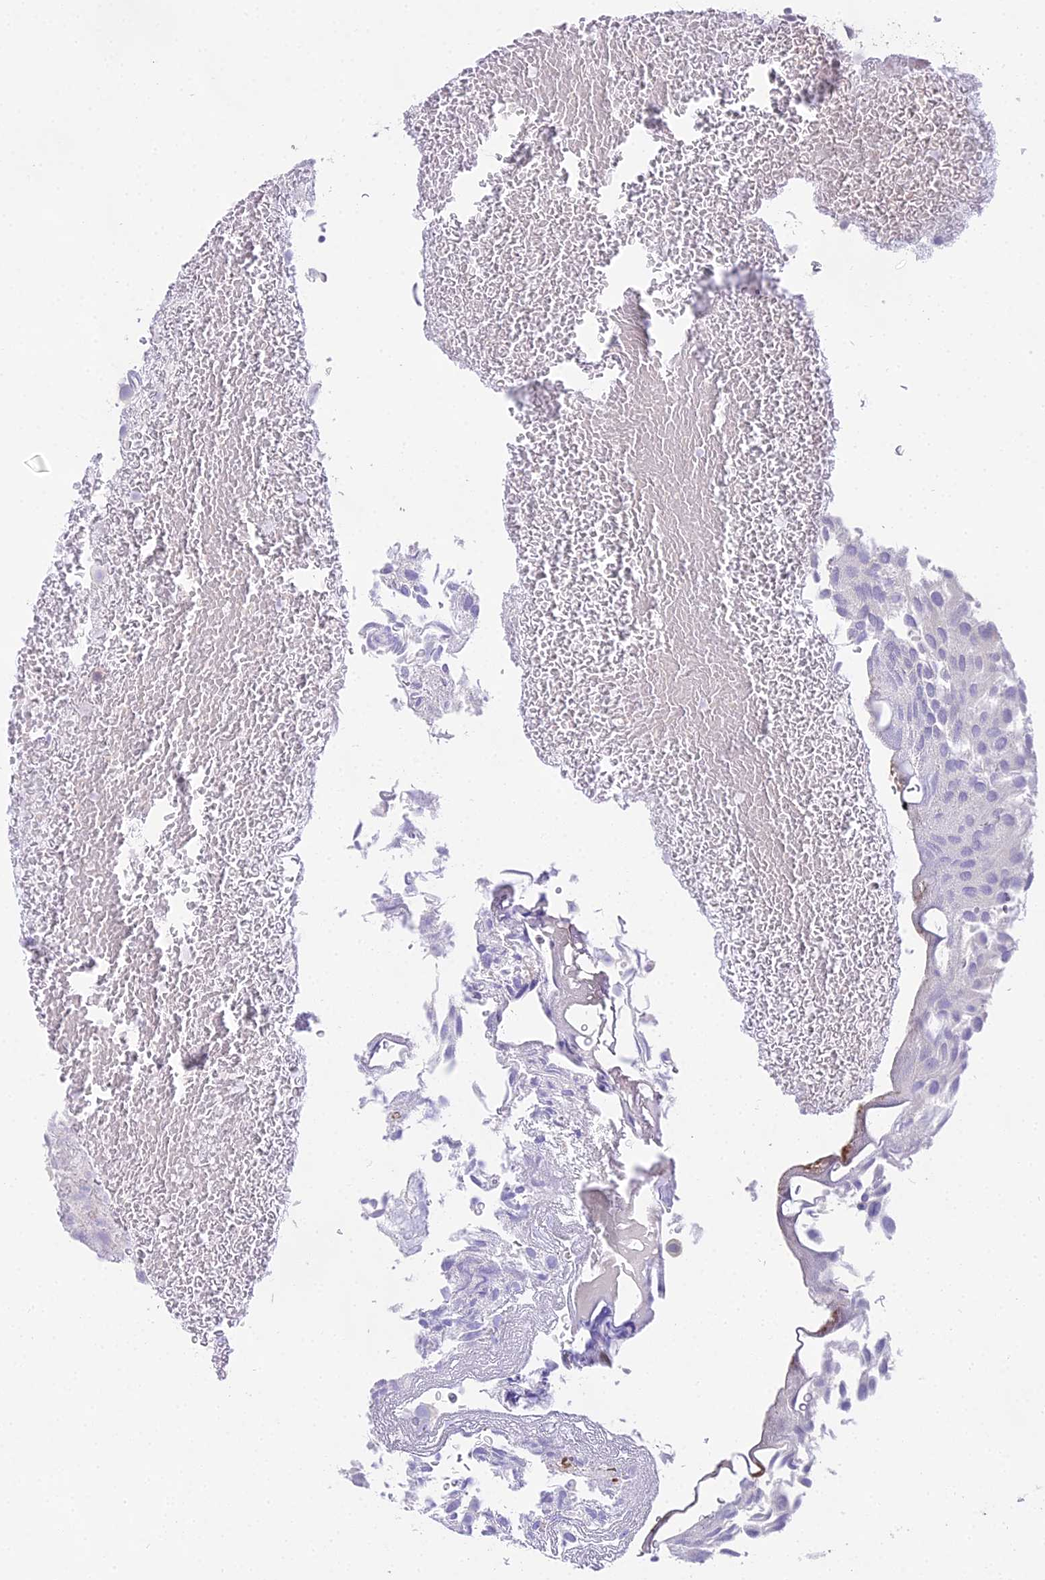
{"staining": {"intensity": "negative", "quantity": "none", "location": "none"}, "tissue": "urothelial cancer", "cell_type": "Tumor cells", "image_type": "cancer", "snomed": [{"axis": "morphology", "description": "Urothelial carcinoma, Low grade"}, {"axis": "topography", "description": "Urinary bladder"}], "caption": "Urothelial carcinoma (low-grade) stained for a protein using IHC exhibits no positivity tumor cells.", "gene": "MAT2A", "patient": {"sex": "male", "age": 78}}